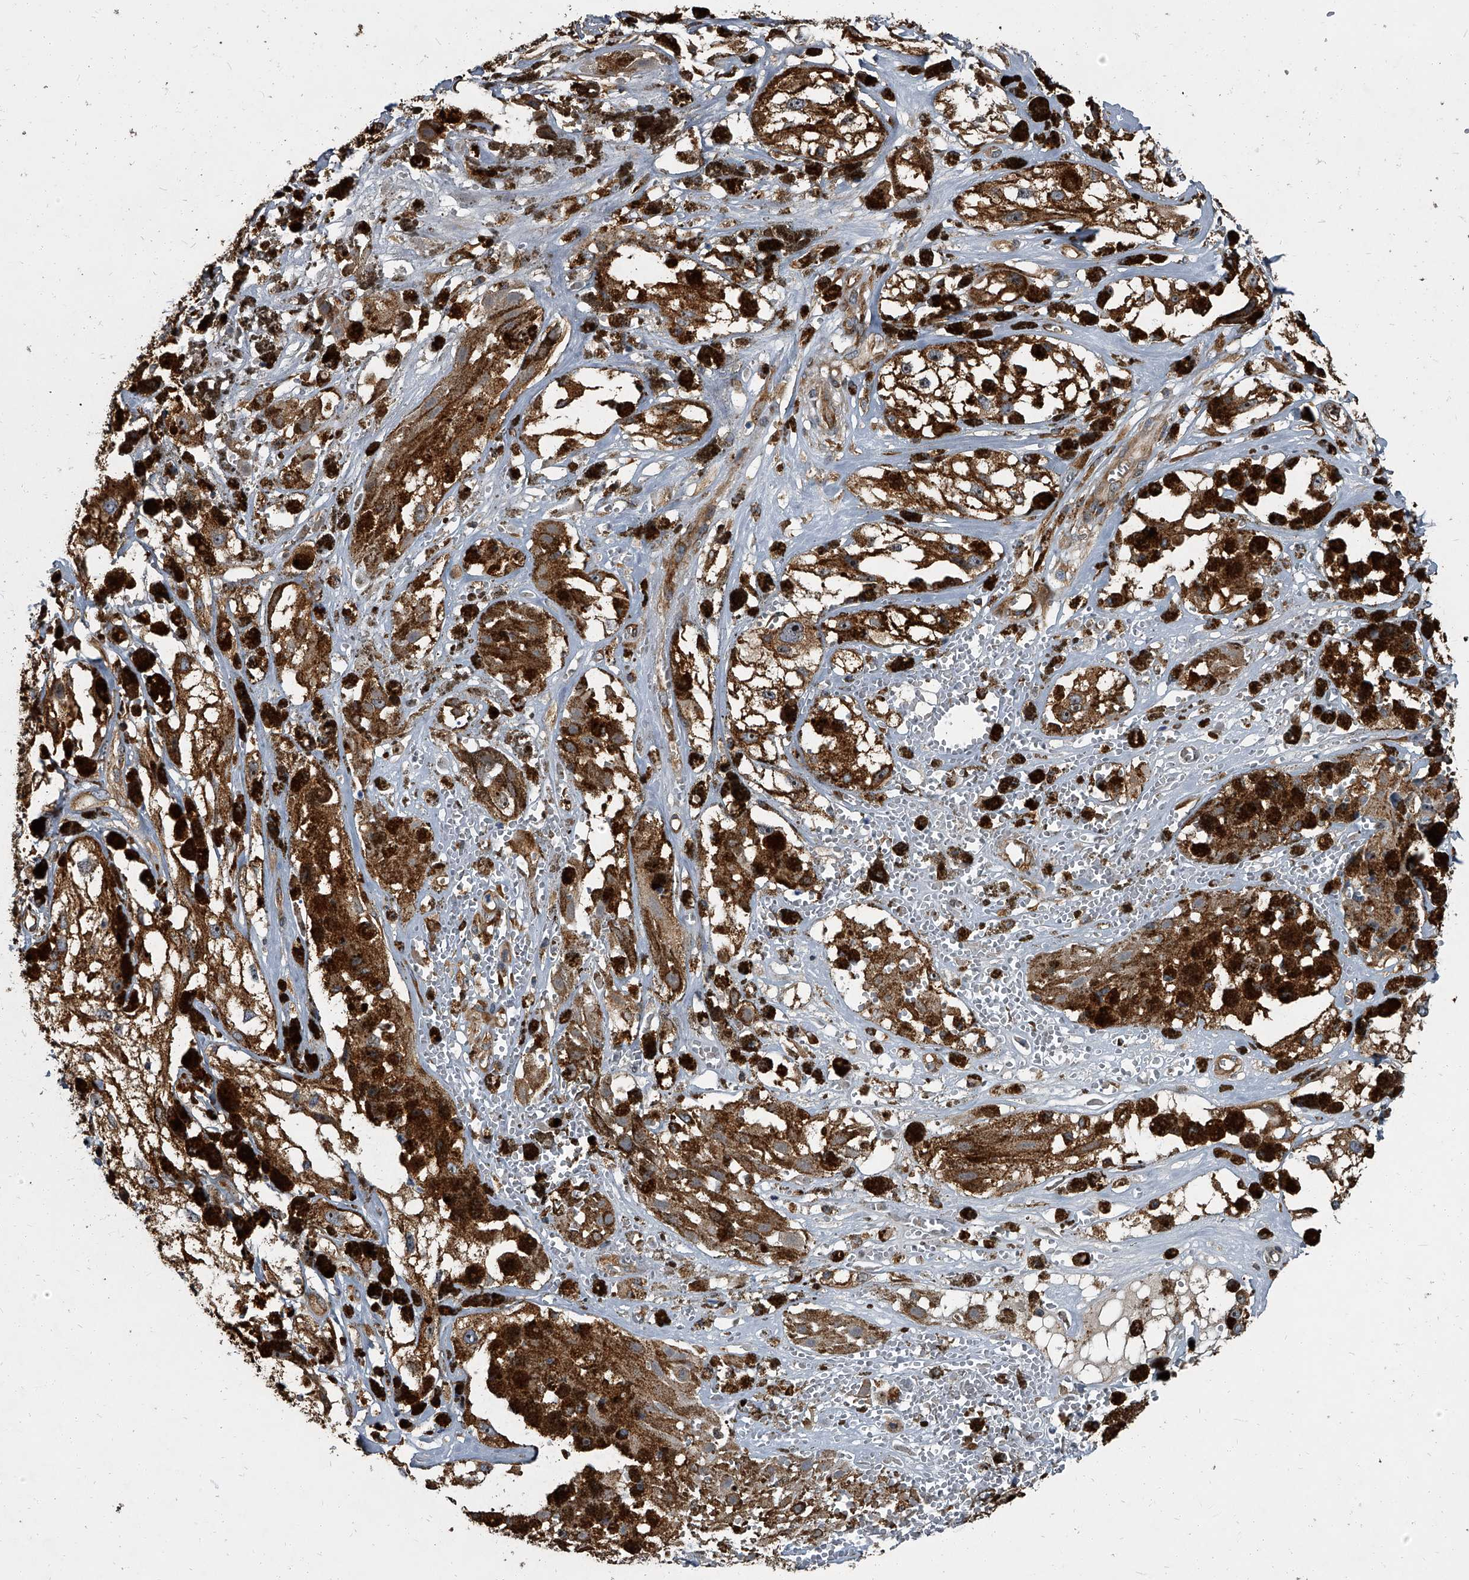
{"staining": {"intensity": "moderate", "quantity": ">75%", "location": "cytoplasmic/membranous"}, "tissue": "melanoma", "cell_type": "Tumor cells", "image_type": "cancer", "snomed": [{"axis": "morphology", "description": "Malignant melanoma, NOS"}, {"axis": "topography", "description": "Skin"}], "caption": "Protein staining exhibits moderate cytoplasmic/membranous positivity in about >75% of tumor cells in melanoma.", "gene": "CDV3", "patient": {"sex": "male", "age": 88}}